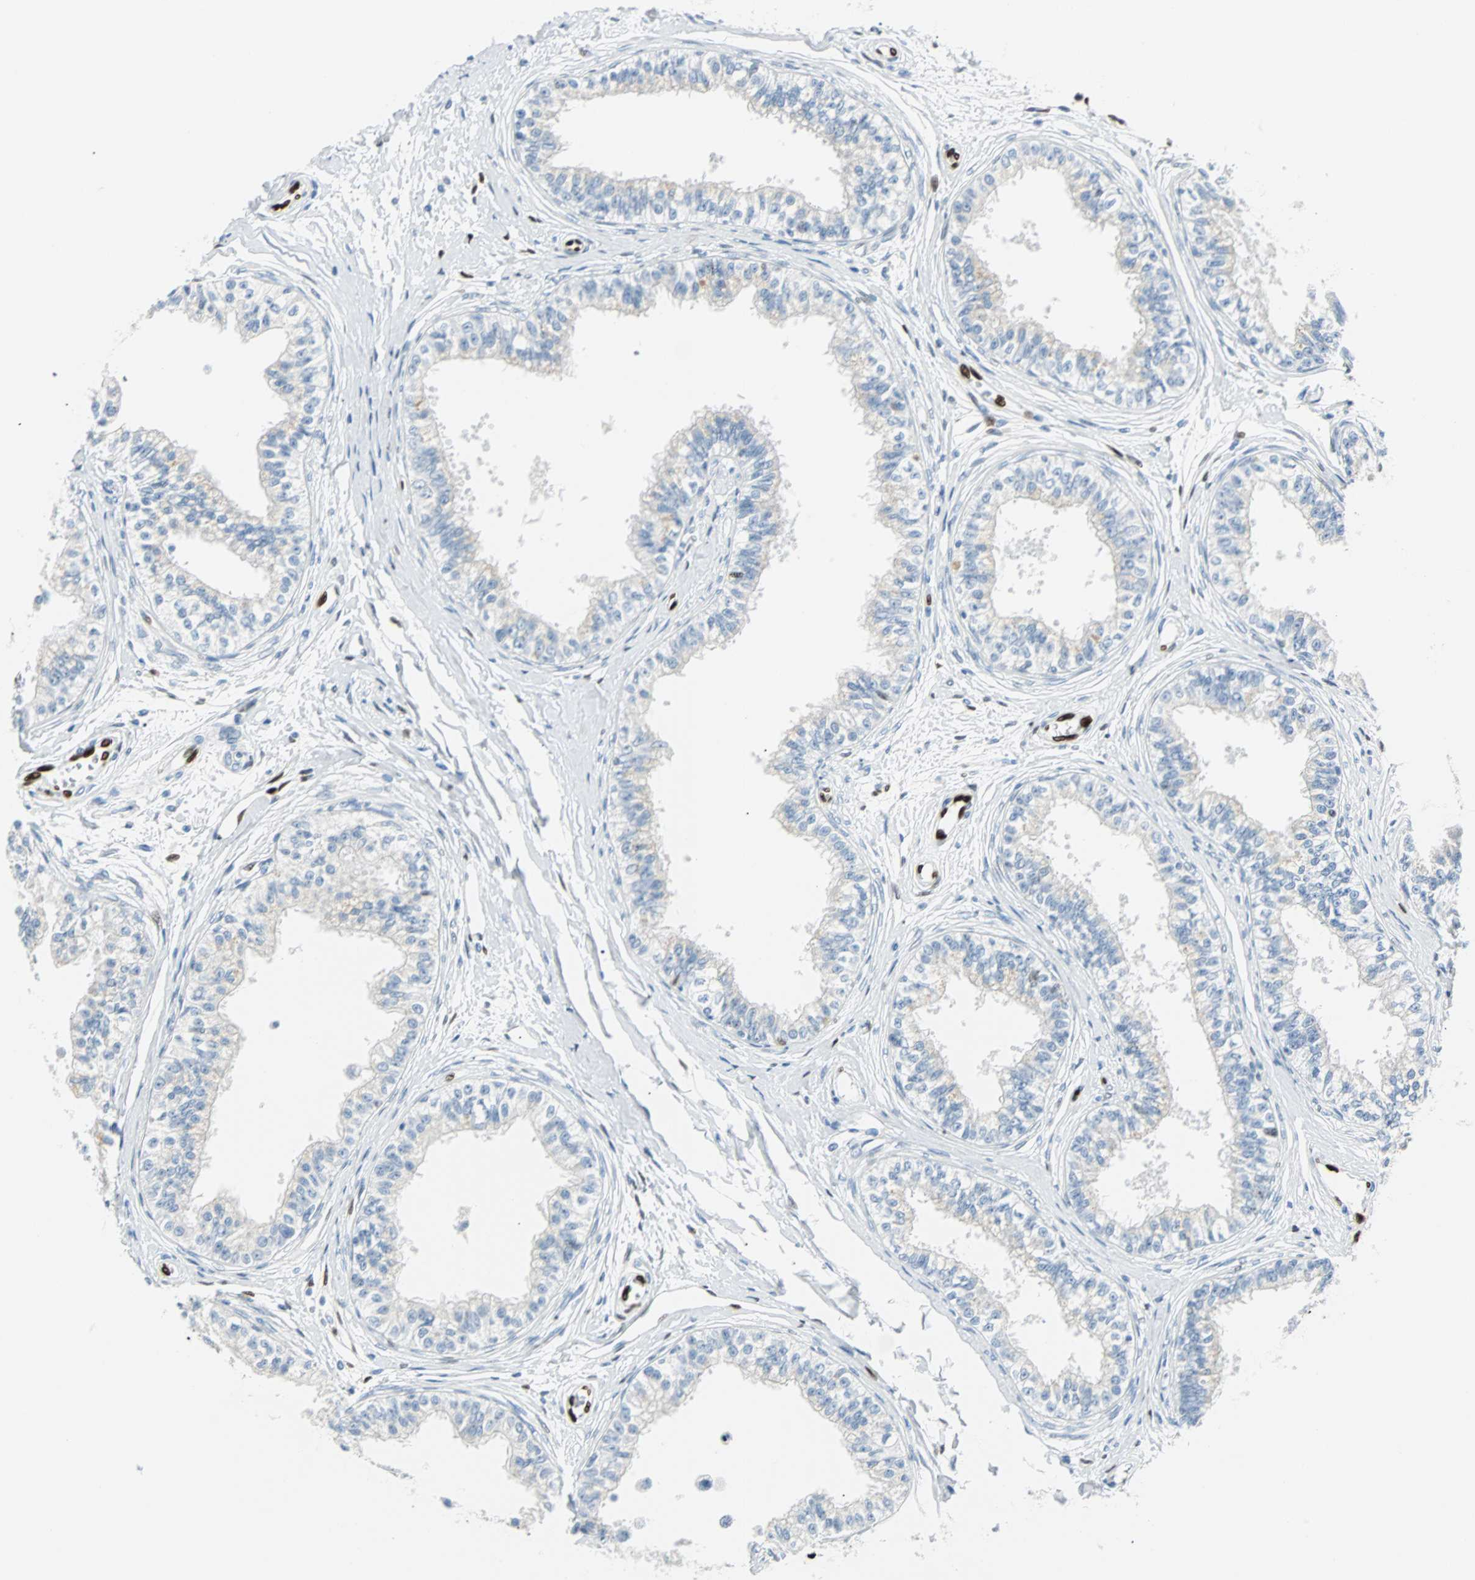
{"staining": {"intensity": "negative", "quantity": "none", "location": "none"}, "tissue": "epididymis", "cell_type": "Glandular cells", "image_type": "normal", "snomed": [{"axis": "morphology", "description": "Normal tissue, NOS"}, {"axis": "morphology", "description": "Adenocarcinoma, metastatic, NOS"}, {"axis": "topography", "description": "Testis"}, {"axis": "topography", "description": "Epididymis"}], "caption": "Immunohistochemistry (IHC) photomicrograph of unremarkable epididymis: human epididymis stained with DAB shows no significant protein staining in glandular cells. (IHC, brightfield microscopy, high magnification).", "gene": "IL33", "patient": {"sex": "male", "age": 26}}